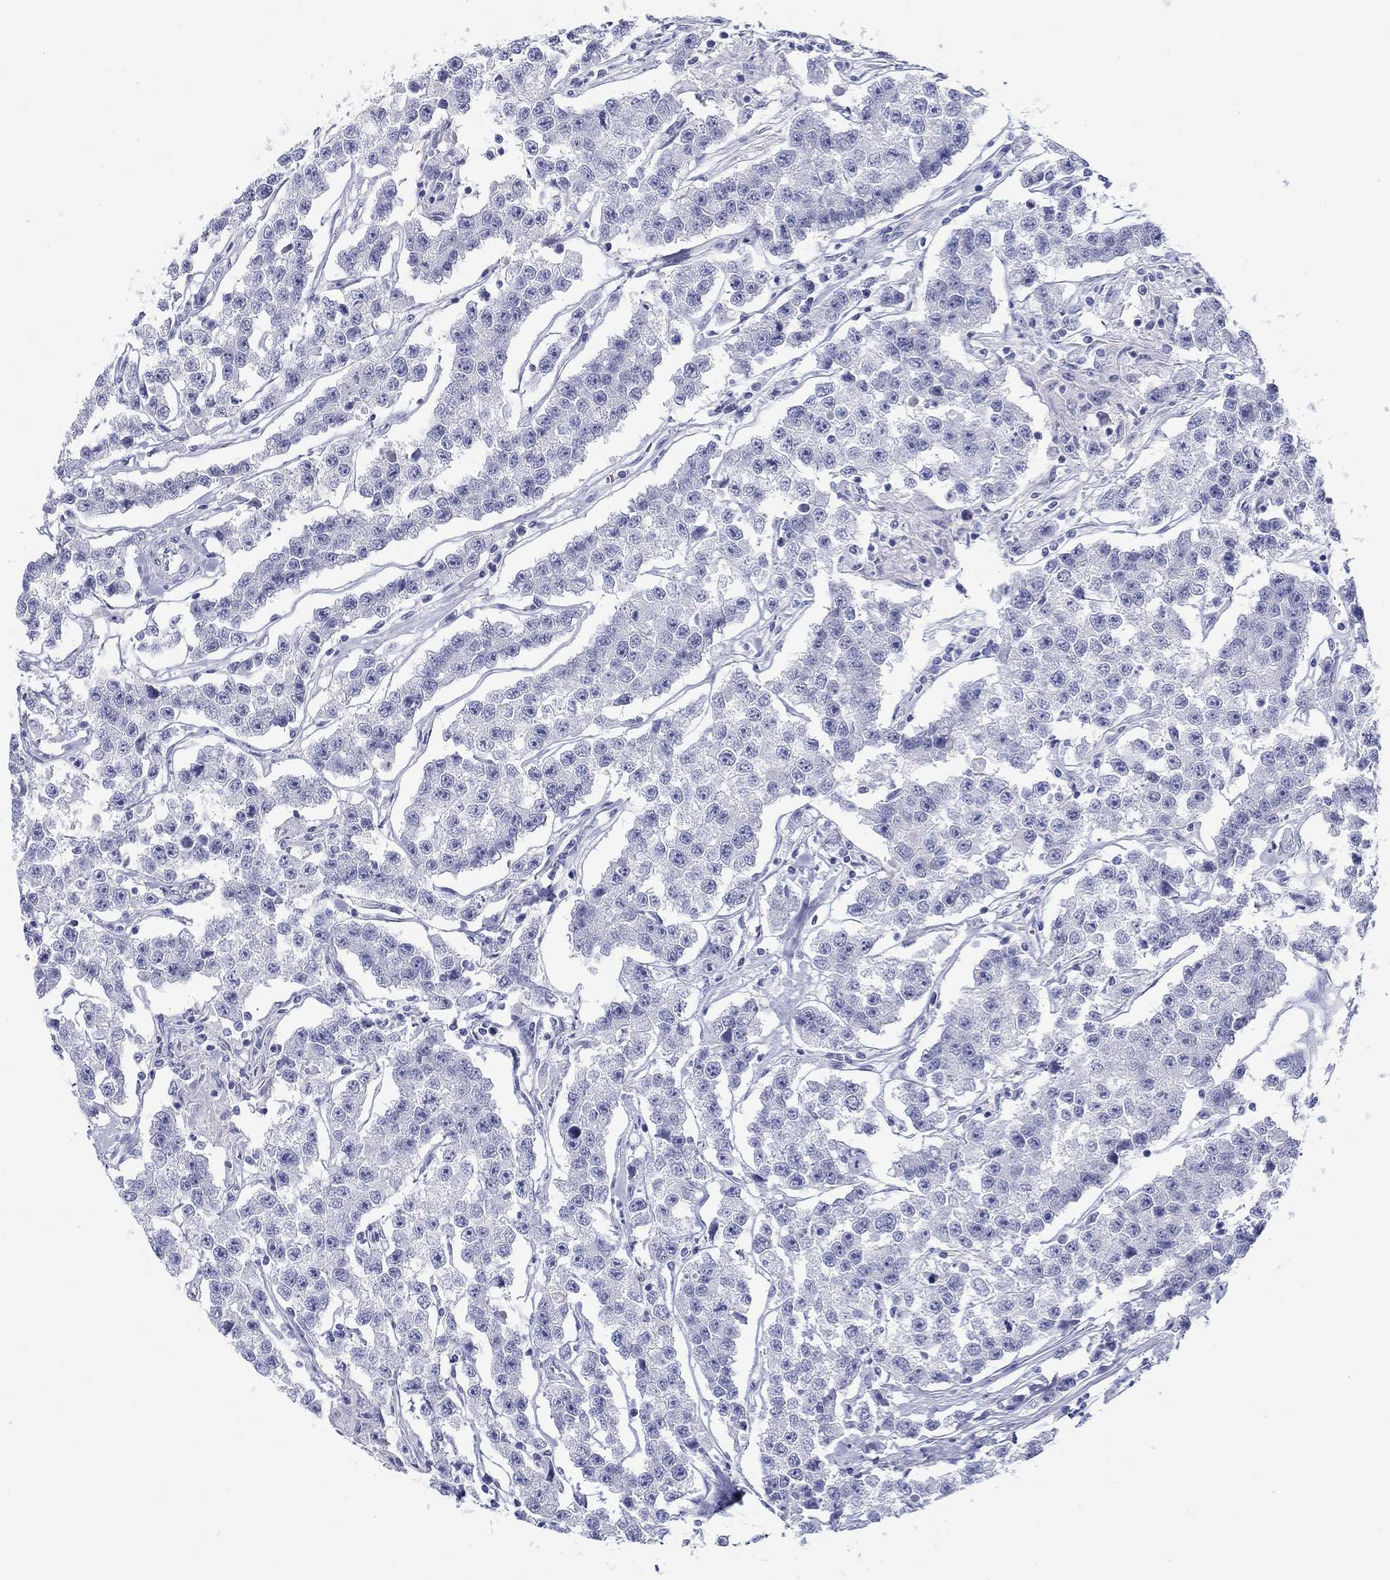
{"staining": {"intensity": "negative", "quantity": "none", "location": "none"}, "tissue": "testis cancer", "cell_type": "Tumor cells", "image_type": "cancer", "snomed": [{"axis": "morphology", "description": "Seminoma, NOS"}, {"axis": "topography", "description": "Testis"}], "caption": "An IHC micrograph of testis cancer (seminoma) is shown. There is no staining in tumor cells of testis cancer (seminoma).", "gene": "LAMP5", "patient": {"sex": "male", "age": 59}}